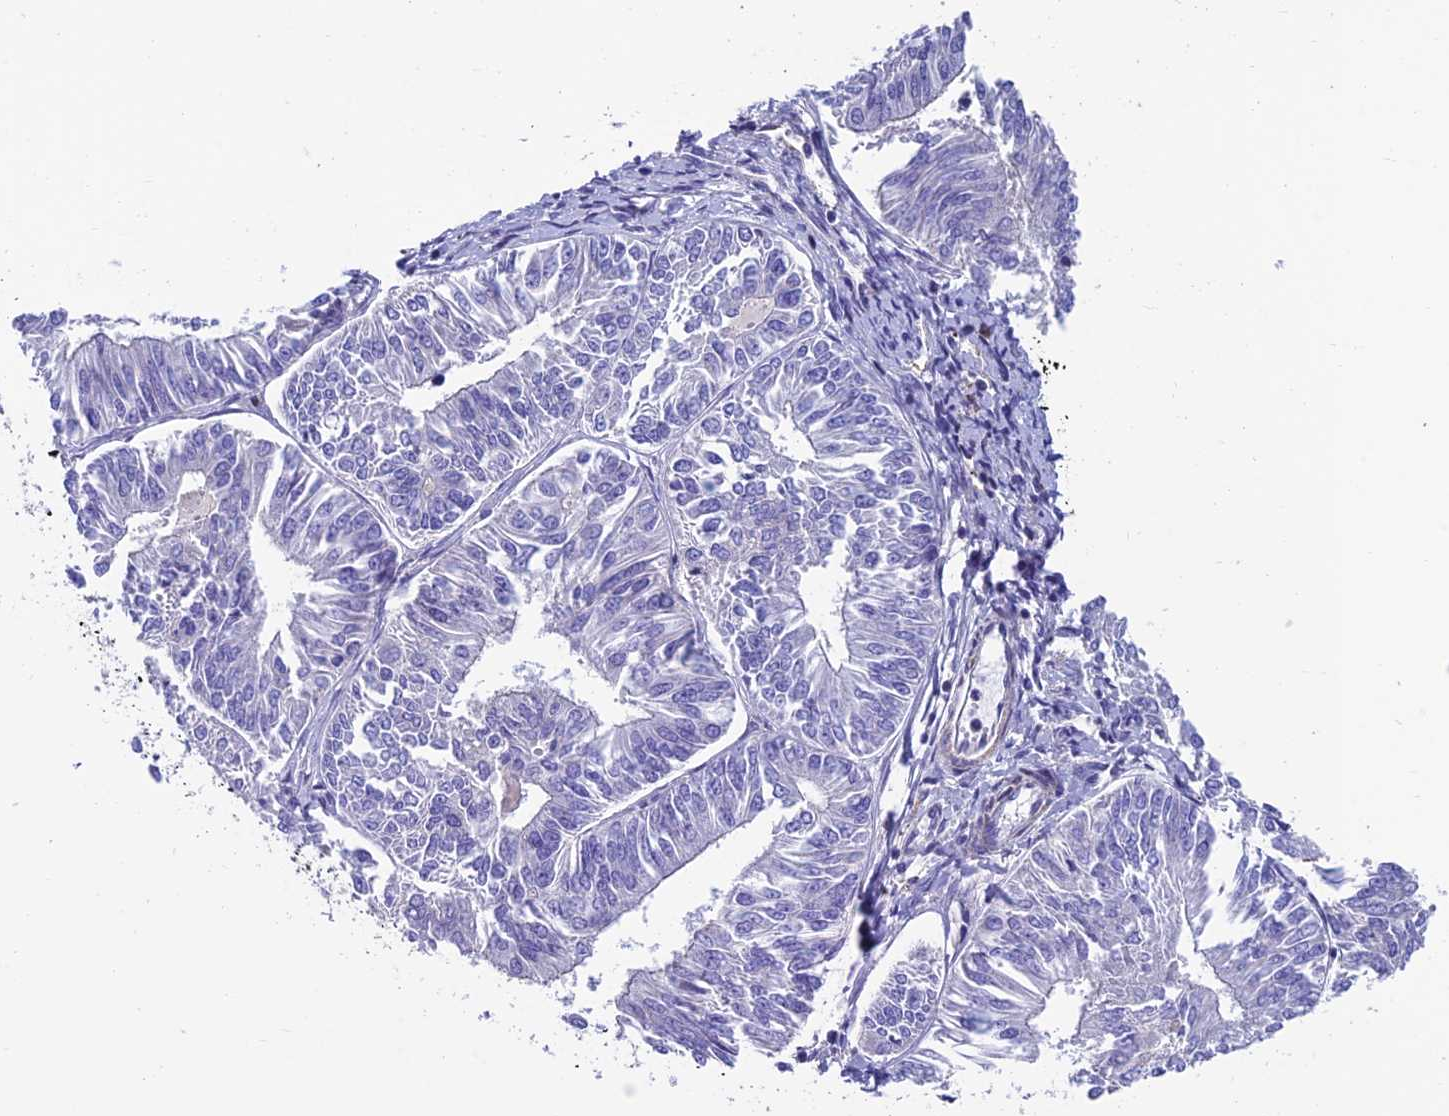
{"staining": {"intensity": "negative", "quantity": "none", "location": "none"}, "tissue": "endometrial cancer", "cell_type": "Tumor cells", "image_type": "cancer", "snomed": [{"axis": "morphology", "description": "Adenocarcinoma, NOS"}, {"axis": "topography", "description": "Endometrium"}], "caption": "DAB immunohistochemical staining of human adenocarcinoma (endometrial) shows no significant positivity in tumor cells.", "gene": "FAM178B", "patient": {"sex": "female", "age": 58}}